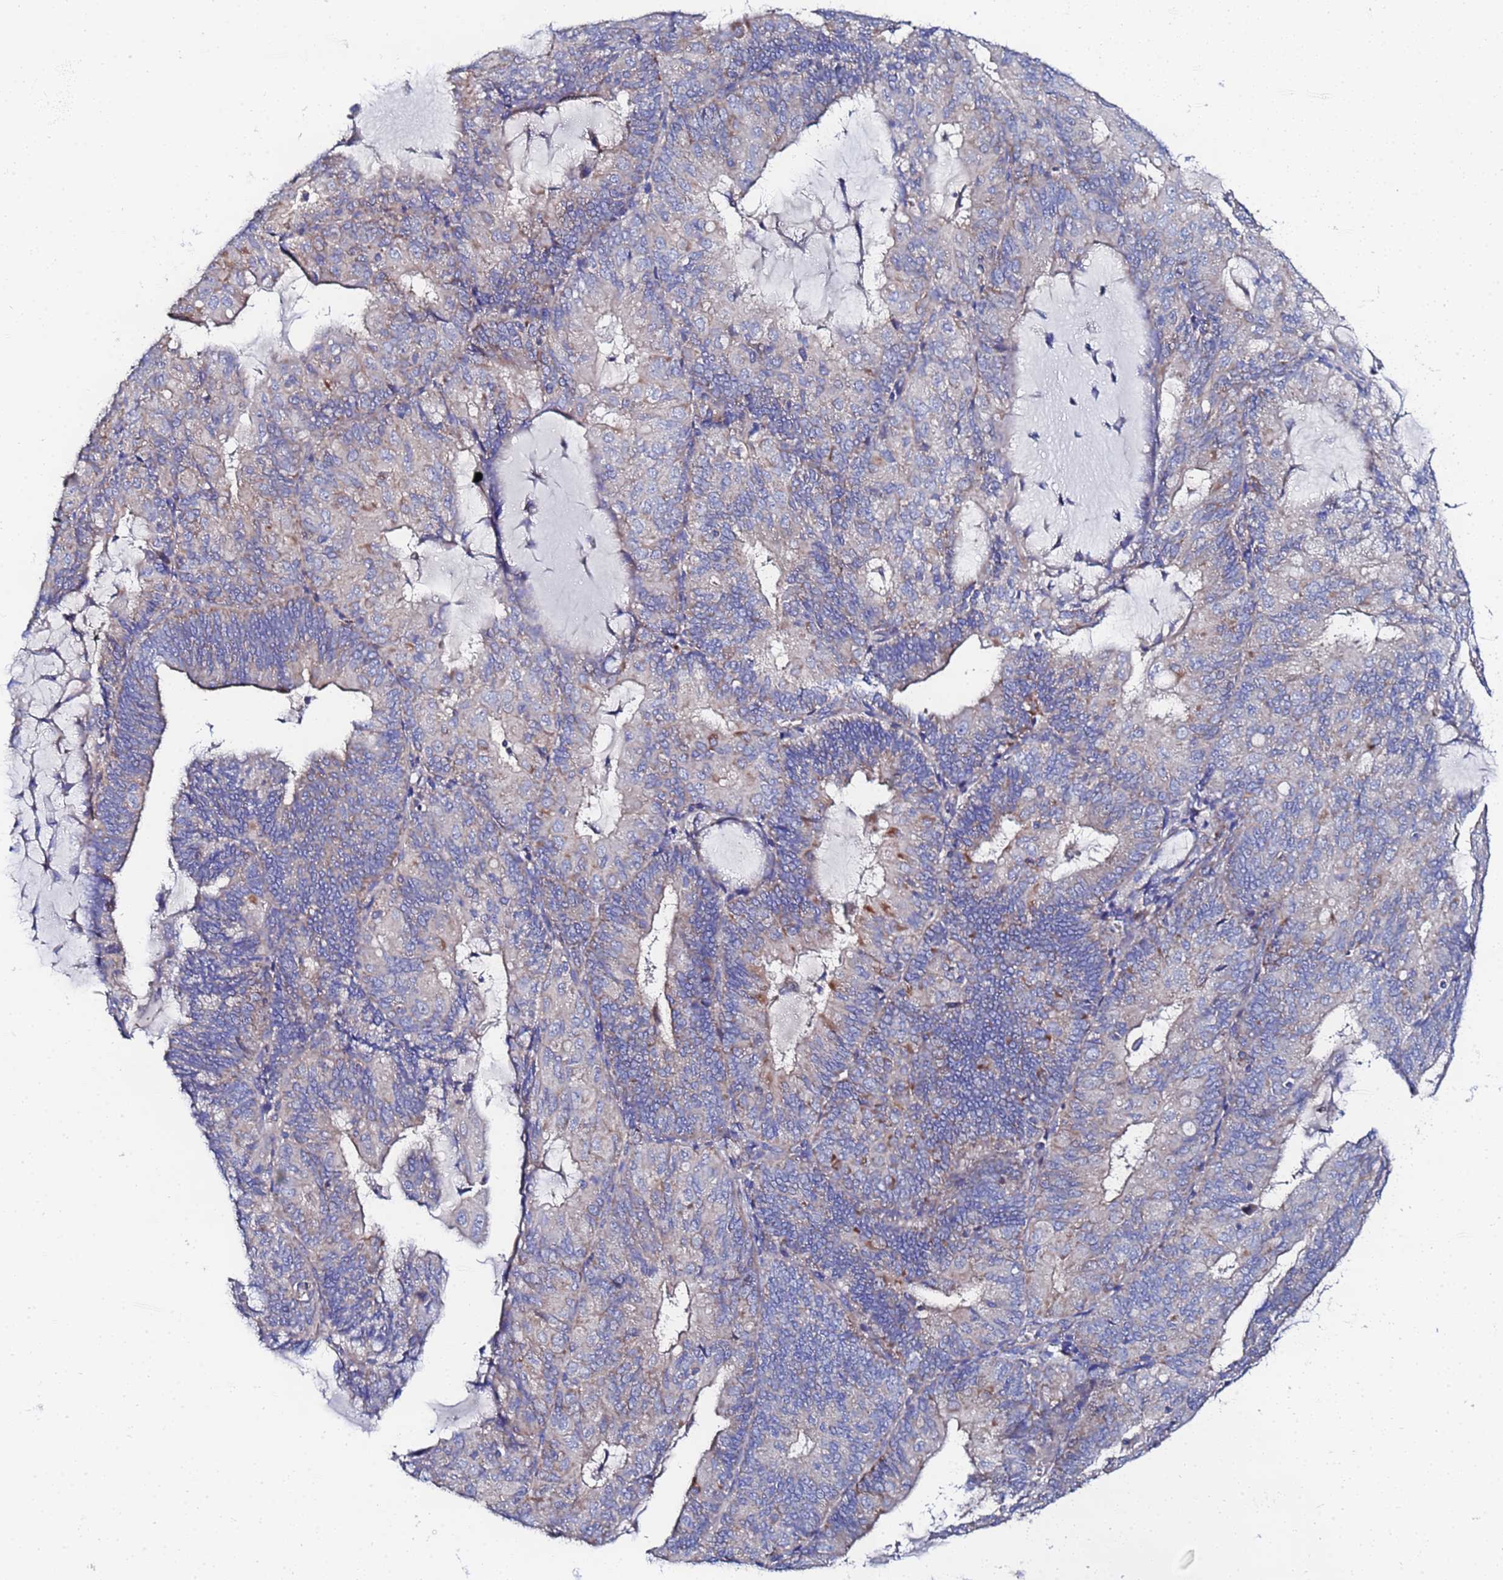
{"staining": {"intensity": "negative", "quantity": "none", "location": "none"}, "tissue": "endometrial cancer", "cell_type": "Tumor cells", "image_type": "cancer", "snomed": [{"axis": "morphology", "description": "Adenocarcinoma, NOS"}, {"axis": "topography", "description": "Endometrium"}], "caption": "Endometrial cancer (adenocarcinoma) was stained to show a protein in brown. There is no significant expression in tumor cells.", "gene": "FAHD2A", "patient": {"sex": "female", "age": 81}}